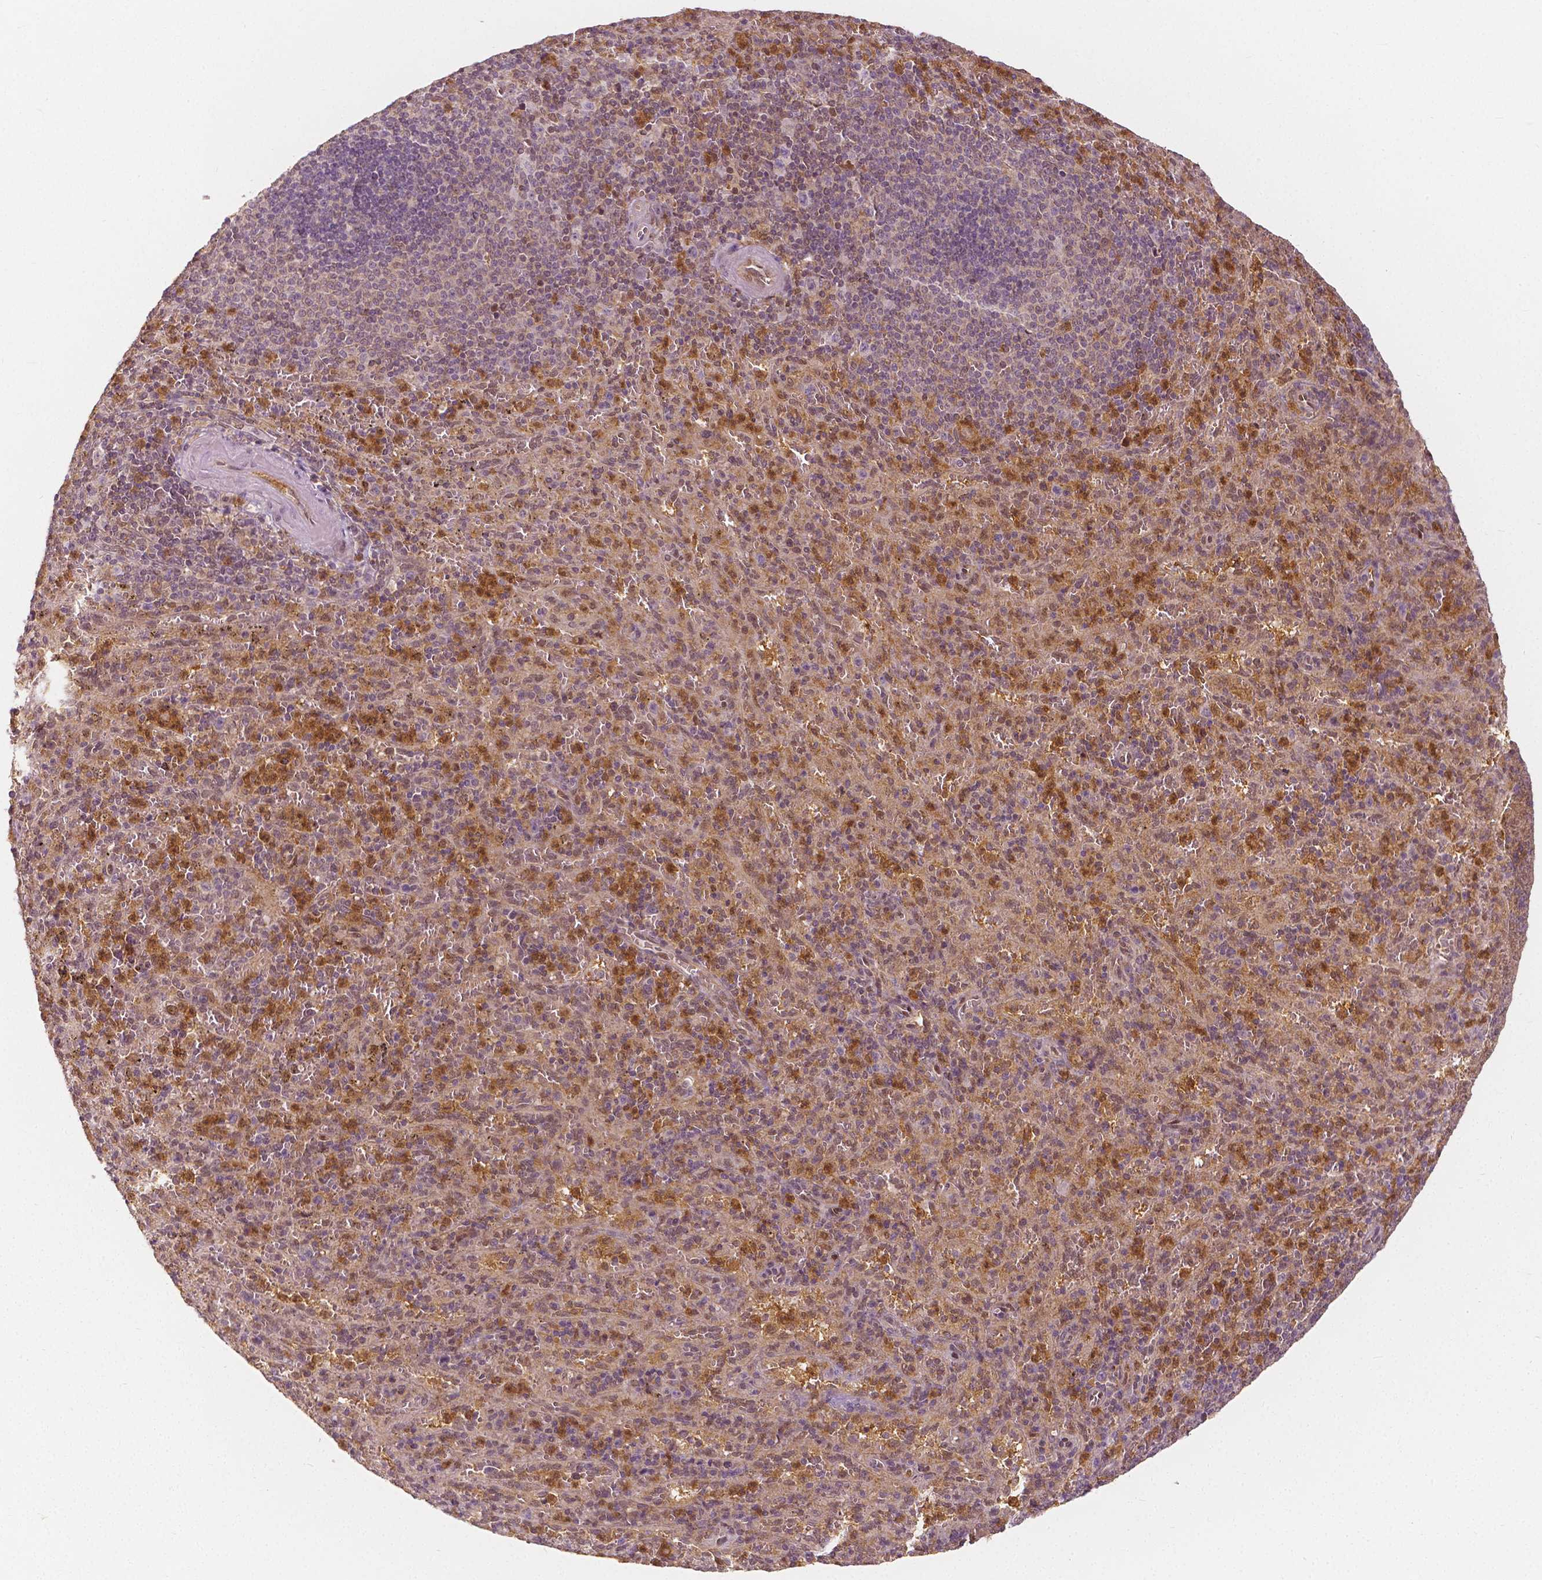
{"staining": {"intensity": "moderate", "quantity": "25%-75%", "location": "cytoplasmic/membranous"}, "tissue": "spleen", "cell_type": "Cells in red pulp", "image_type": "normal", "snomed": [{"axis": "morphology", "description": "Normal tissue, NOS"}, {"axis": "topography", "description": "Spleen"}], "caption": "Immunohistochemistry micrograph of benign human spleen stained for a protein (brown), which displays medium levels of moderate cytoplasmic/membranous staining in approximately 25%-75% of cells in red pulp.", "gene": "NAPRT", "patient": {"sex": "male", "age": 57}}